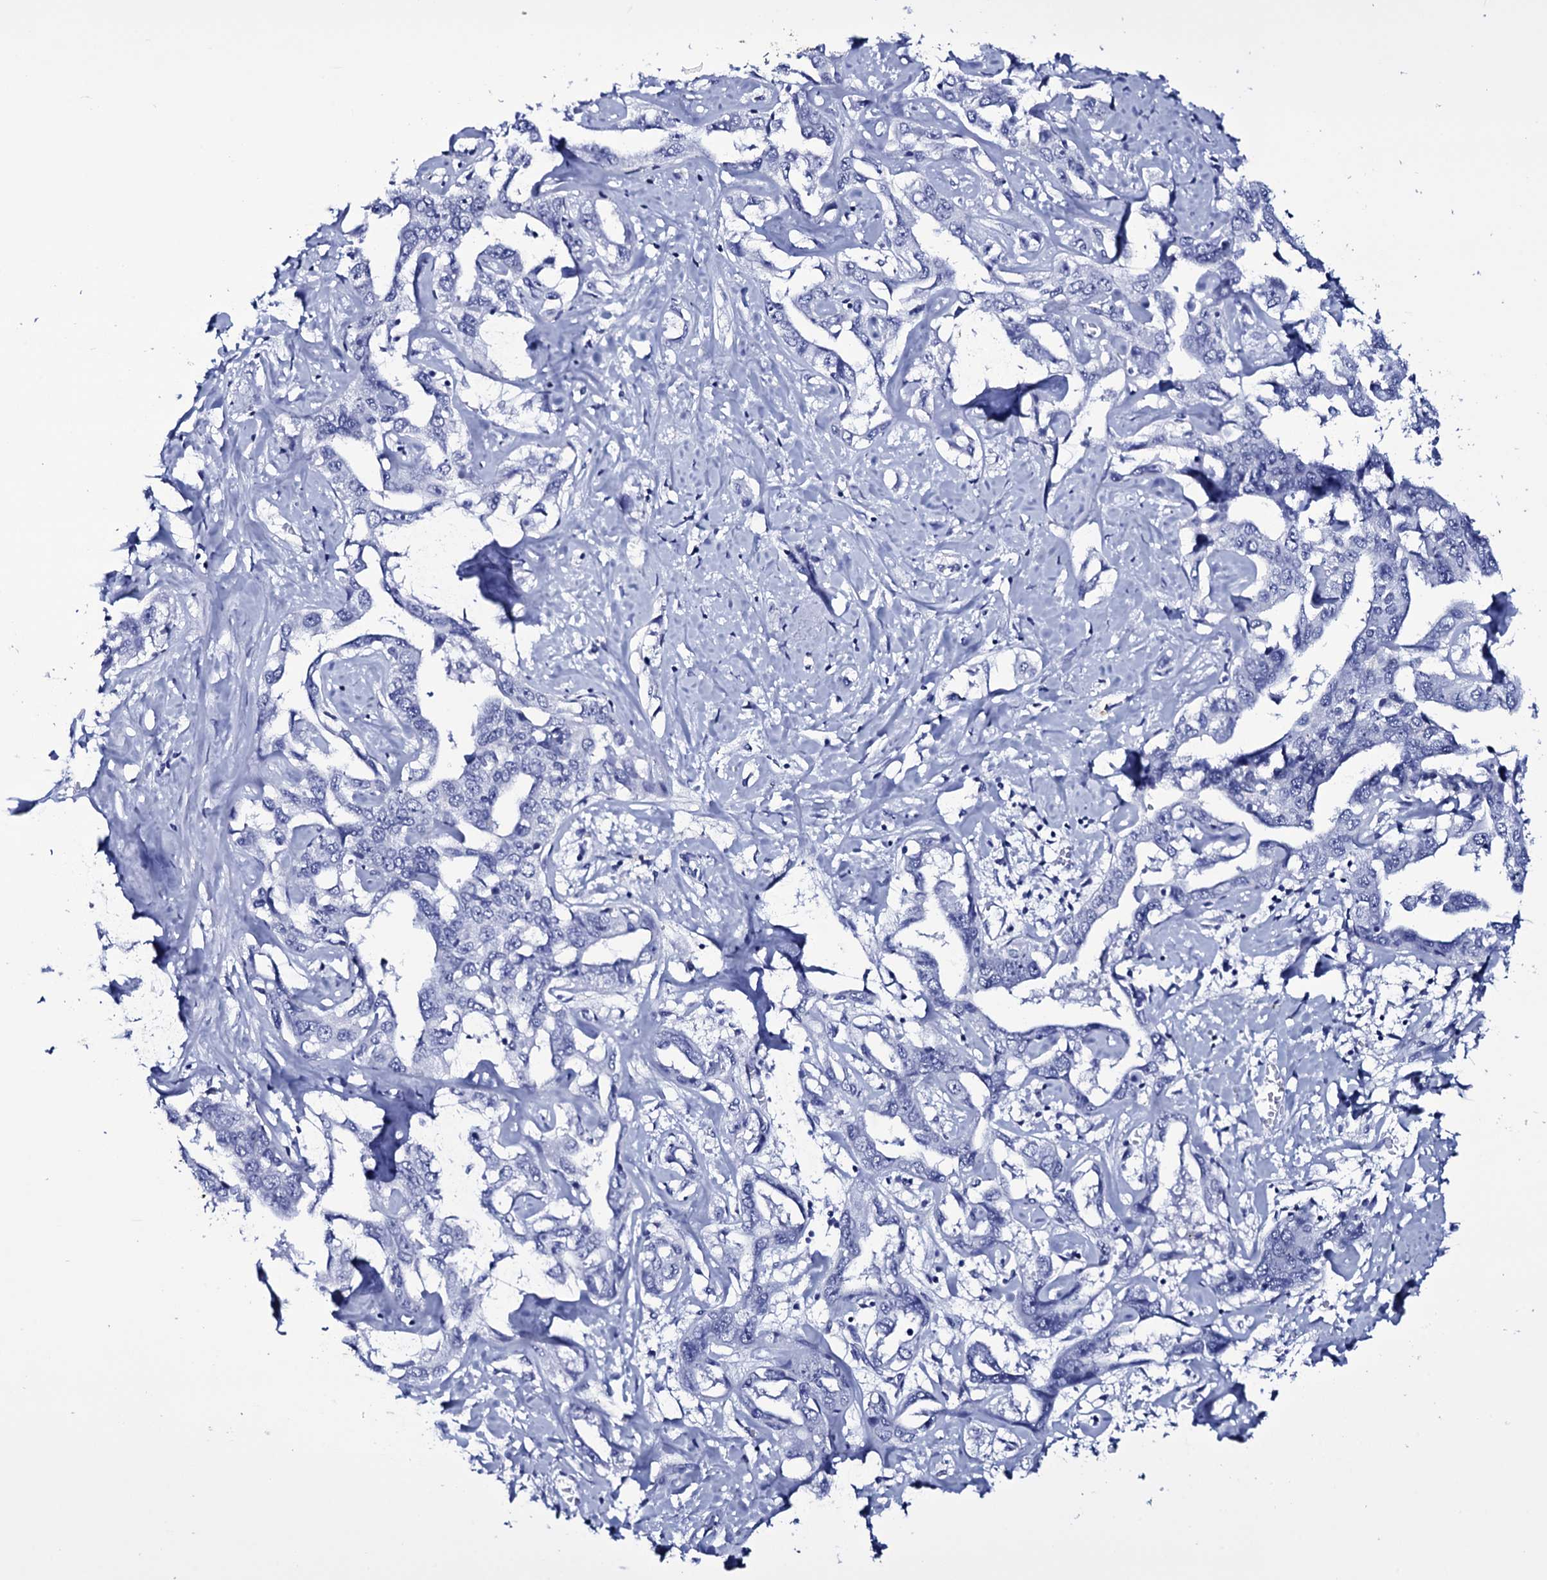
{"staining": {"intensity": "negative", "quantity": "none", "location": "none"}, "tissue": "liver cancer", "cell_type": "Tumor cells", "image_type": "cancer", "snomed": [{"axis": "morphology", "description": "Cholangiocarcinoma"}, {"axis": "topography", "description": "Liver"}], "caption": "Immunohistochemistry photomicrograph of neoplastic tissue: liver cancer (cholangiocarcinoma) stained with DAB demonstrates no significant protein staining in tumor cells.", "gene": "ITPRID2", "patient": {"sex": "male", "age": 59}}